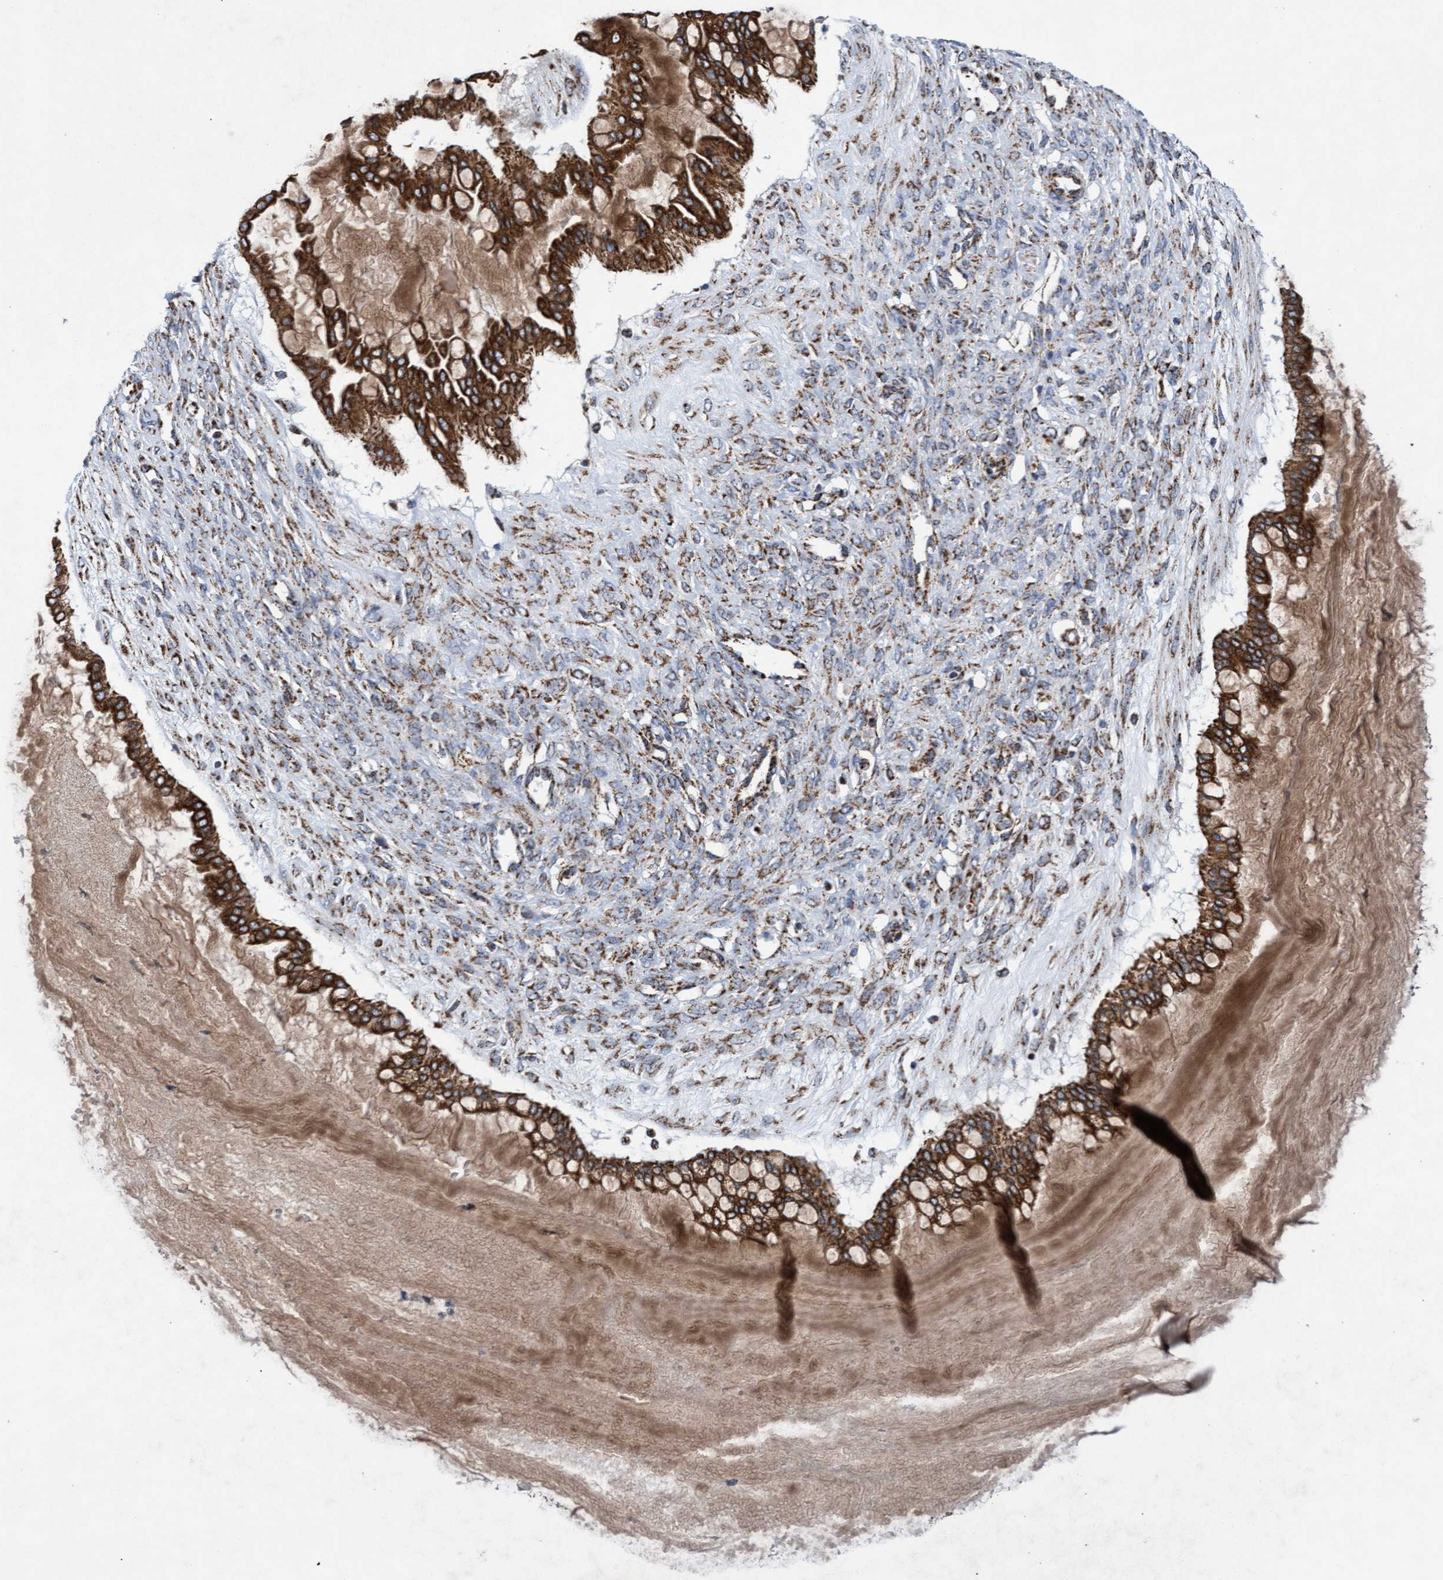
{"staining": {"intensity": "strong", "quantity": ">75%", "location": "cytoplasmic/membranous"}, "tissue": "ovarian cancer", "cell_type": "Tumor cells", "image_type": "cancer", "snomed": [{"axis": "morphology", "description": "Cystadenocarcinoma, mucinous, NOS"}, {"axis": "topography", "description": "Ovary"}], "caption": "Strong cytoplasmic/membranous expression is identified in about >75% of tumor cells in ovarian mucinous cystadenocarcinoma. The staining is performed using DAB brown chromogen to label protein expression. The nuclei are counter-stained blue using hematoxylin.", "gene": "MRPL38", "patient": {"sex": "female", "age": 73}}